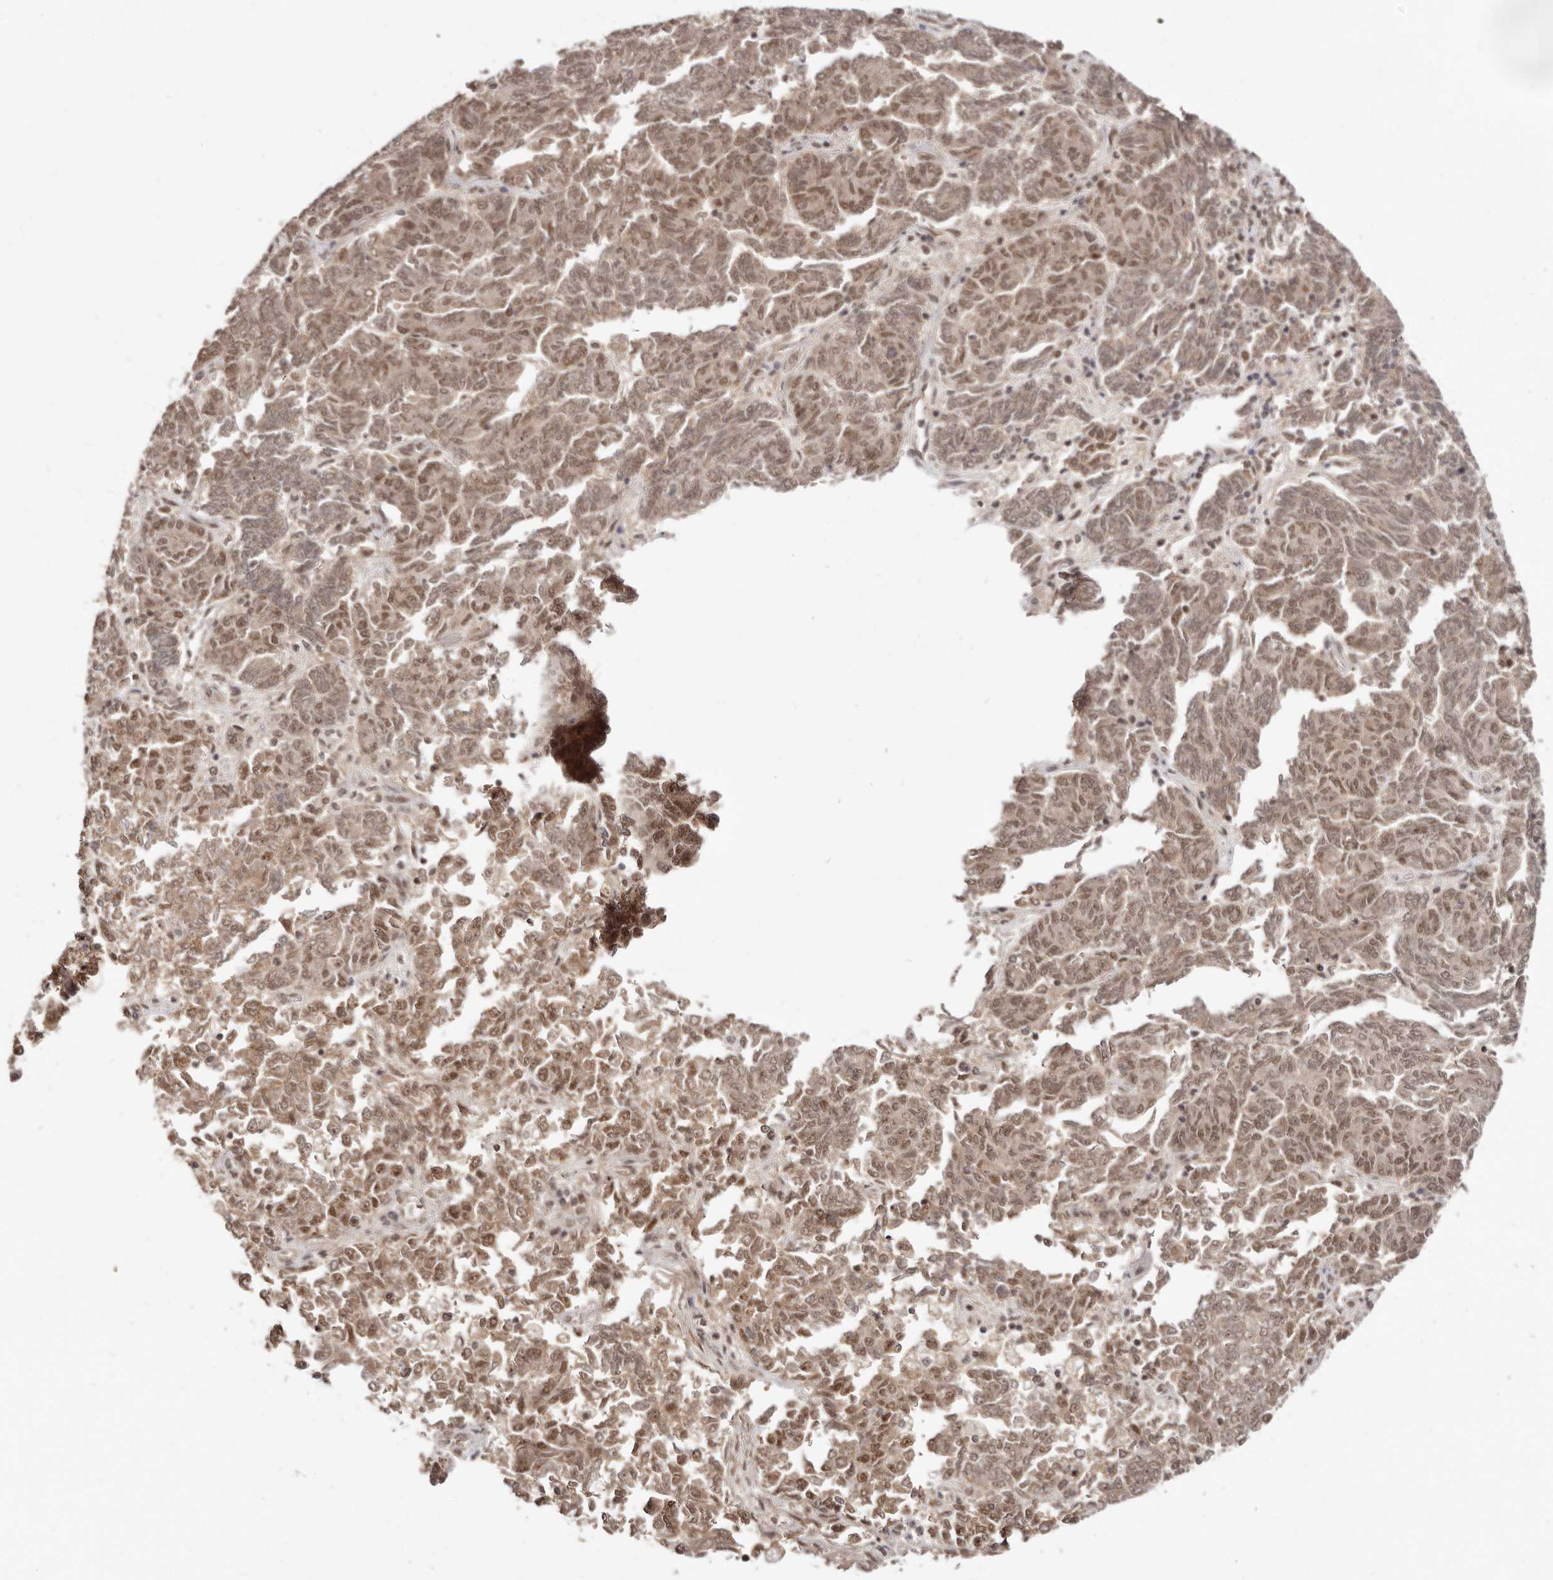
{"staining": {"intensity": "moderate", "quantity": ">75%", "location": "cytoplasmic/membranous,nuclear"}, "tissue": "endometrial cancer", "cell_type": "Tumor cells", "image_type": "cancer", "snomed": [{"axis": "morphology", "description": "Adenocarcinoma, NOS"}, {"axis": "topography", "description": "Endometrium"}], "caption": "Immunohistochemical staining of endometrial cancer shows medium levels of moderate cytoplasmic/membranous and nuclear protein expression in about >75% of tumor cells. (Brightfield microscopy of DAB IHC at high magnification).", "gene": "MED8", "patient": {"sex": "female", "age": 80}}